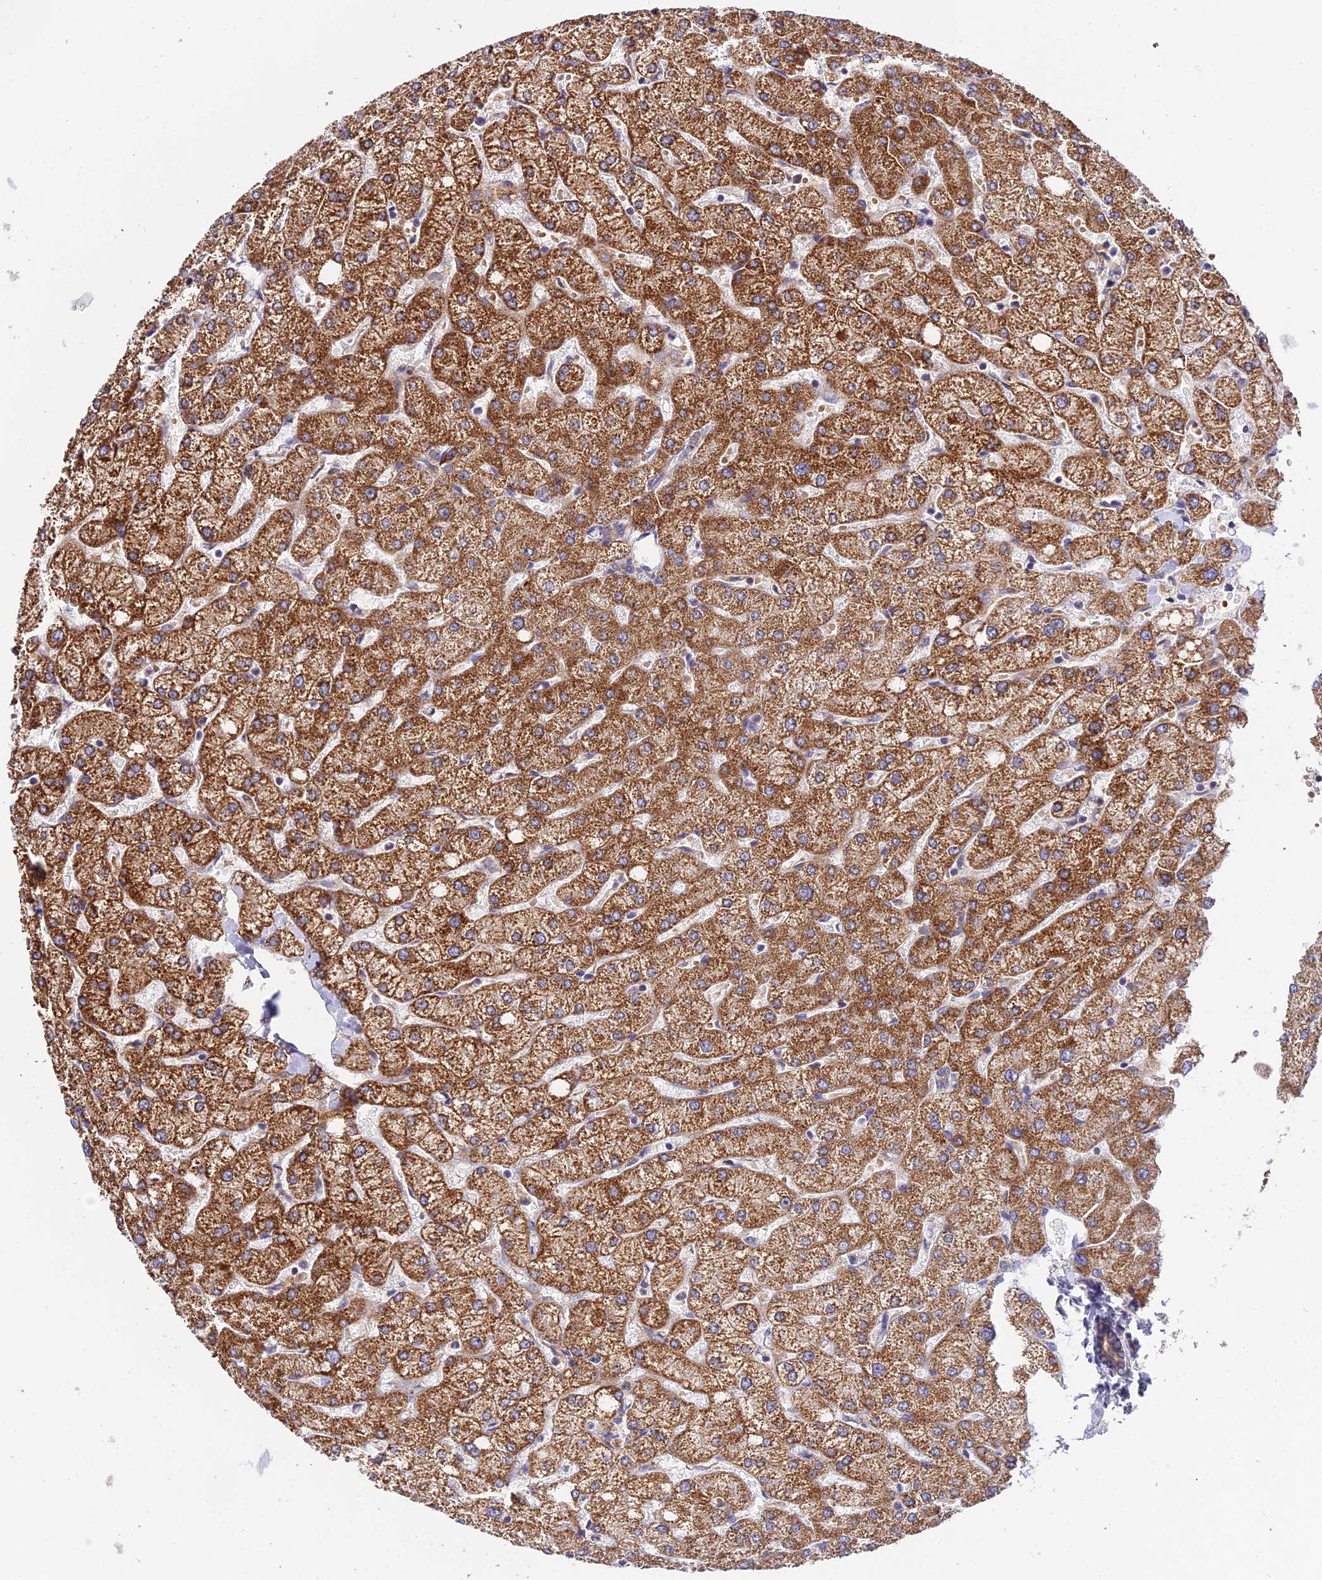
{"staining": {"intensity": "weak", "quantity": "25%-75%", "location": "cytoplasmic/membranous"}, "tissue": "liver", "cell_type": "Cholangiocytes", "image_type": "normal", "snomed": [{"axis": "morphology", "description": "Normal tissue, NOS"}, {"axis": "topography", "description": "Liver"}], "caption": "Immunohistochemical staining of unremarkable human liver exhibits low levels of weak cytoplasmic/membranous staining in approximately 25%-75% of cholangiocytes.", "gene": "ZBED8", "patient": {"sex": "female", "age": 54}}